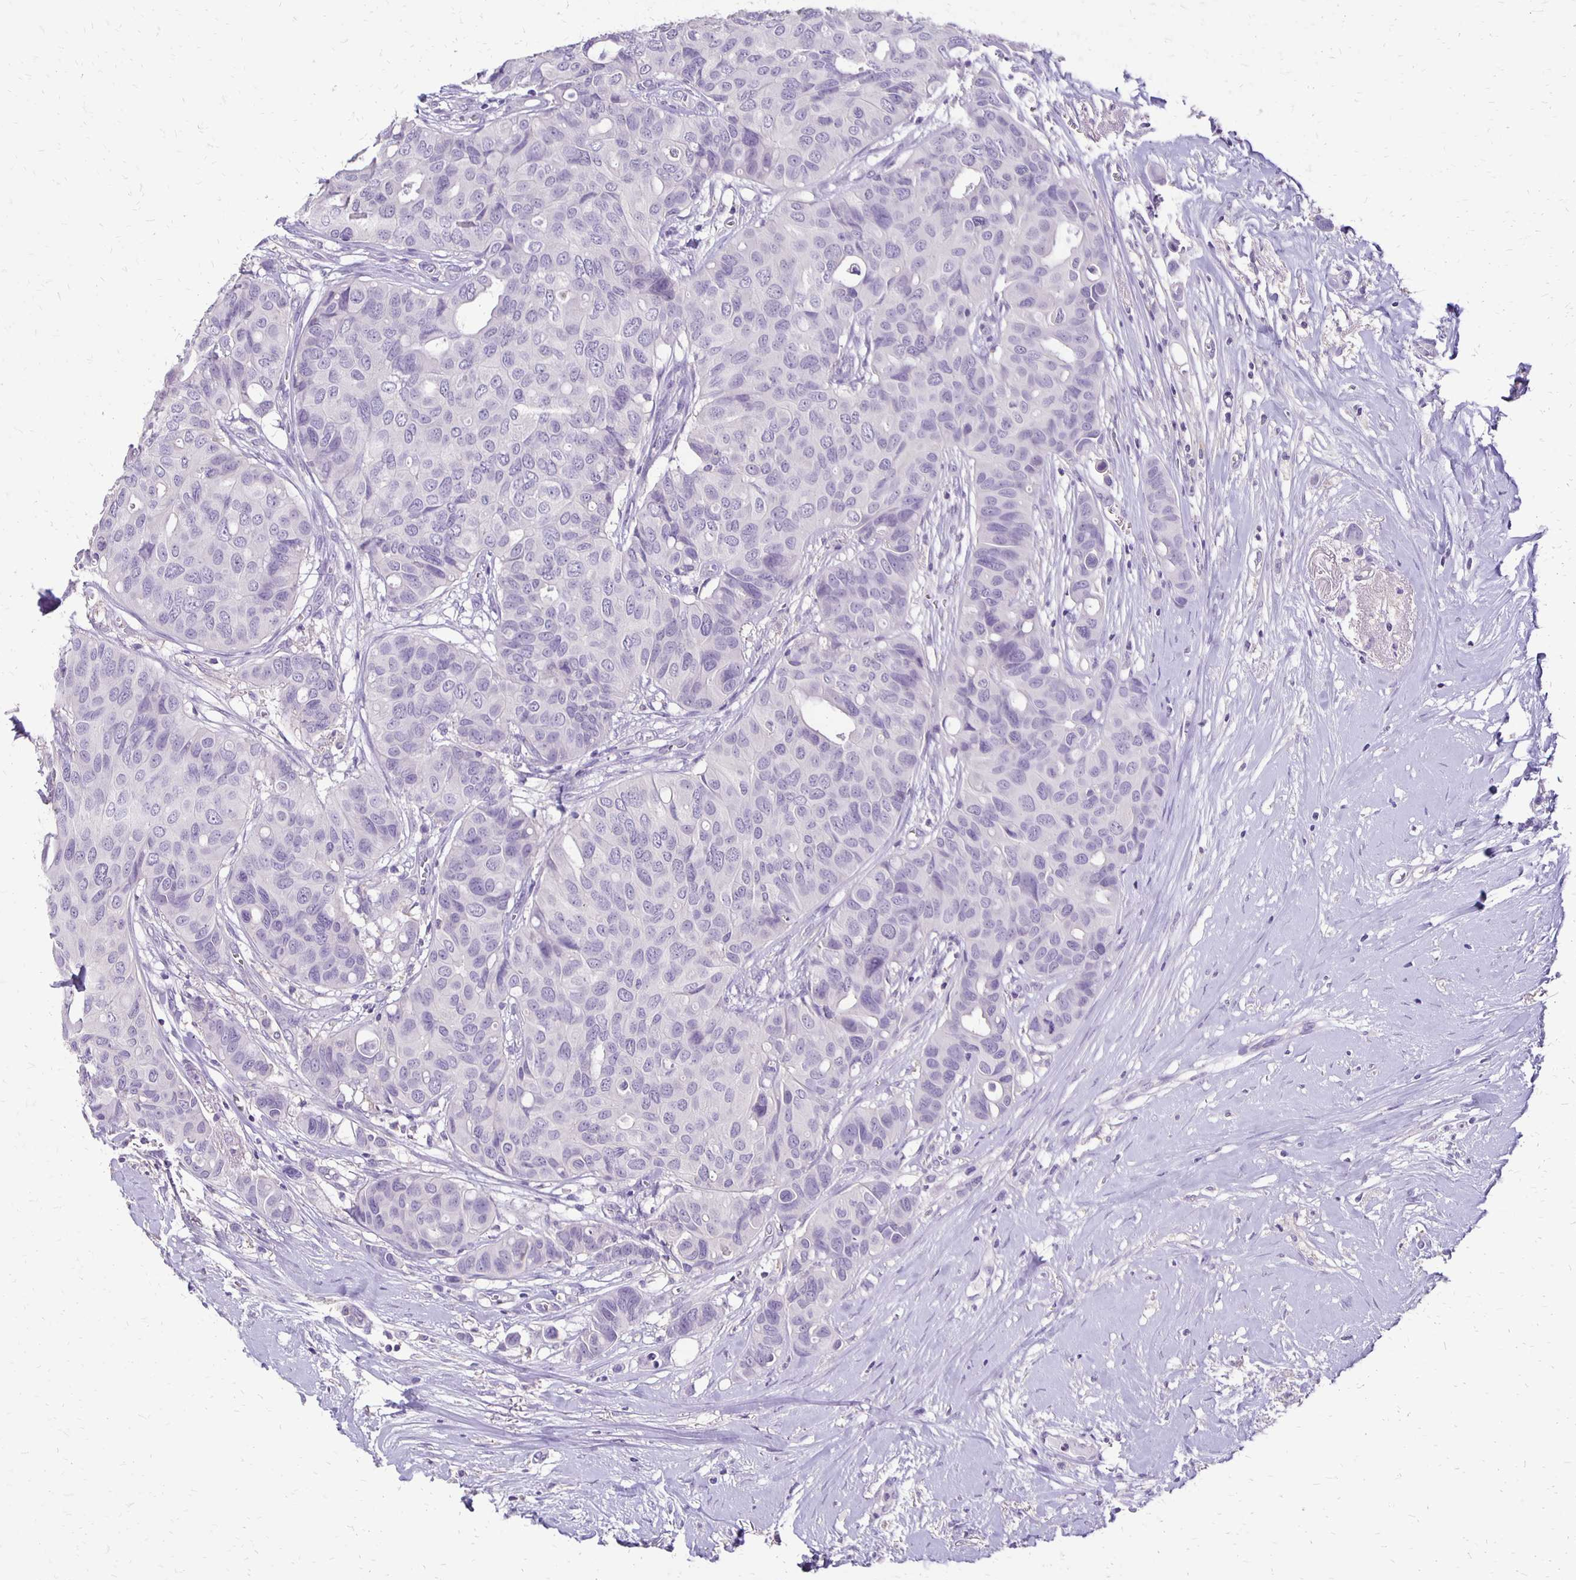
{"staining": {"intensity": "negative", "quantity": "none", "location": "none"}, "tissue": "breast cancer", "cell_type": "Tumor cells", "image_type": "cancer", "snomed": [{"axis": "morphology", "description": "Duct carcinoma"}, {"axis": "topography", "description": "Breast"}], "caption": "Breast cancer was stained to show a protein in brown. There is no significant positivity in tumor cells.", "gene": "ANKRD45", "patient": {"sex": "female", "age": 54}}